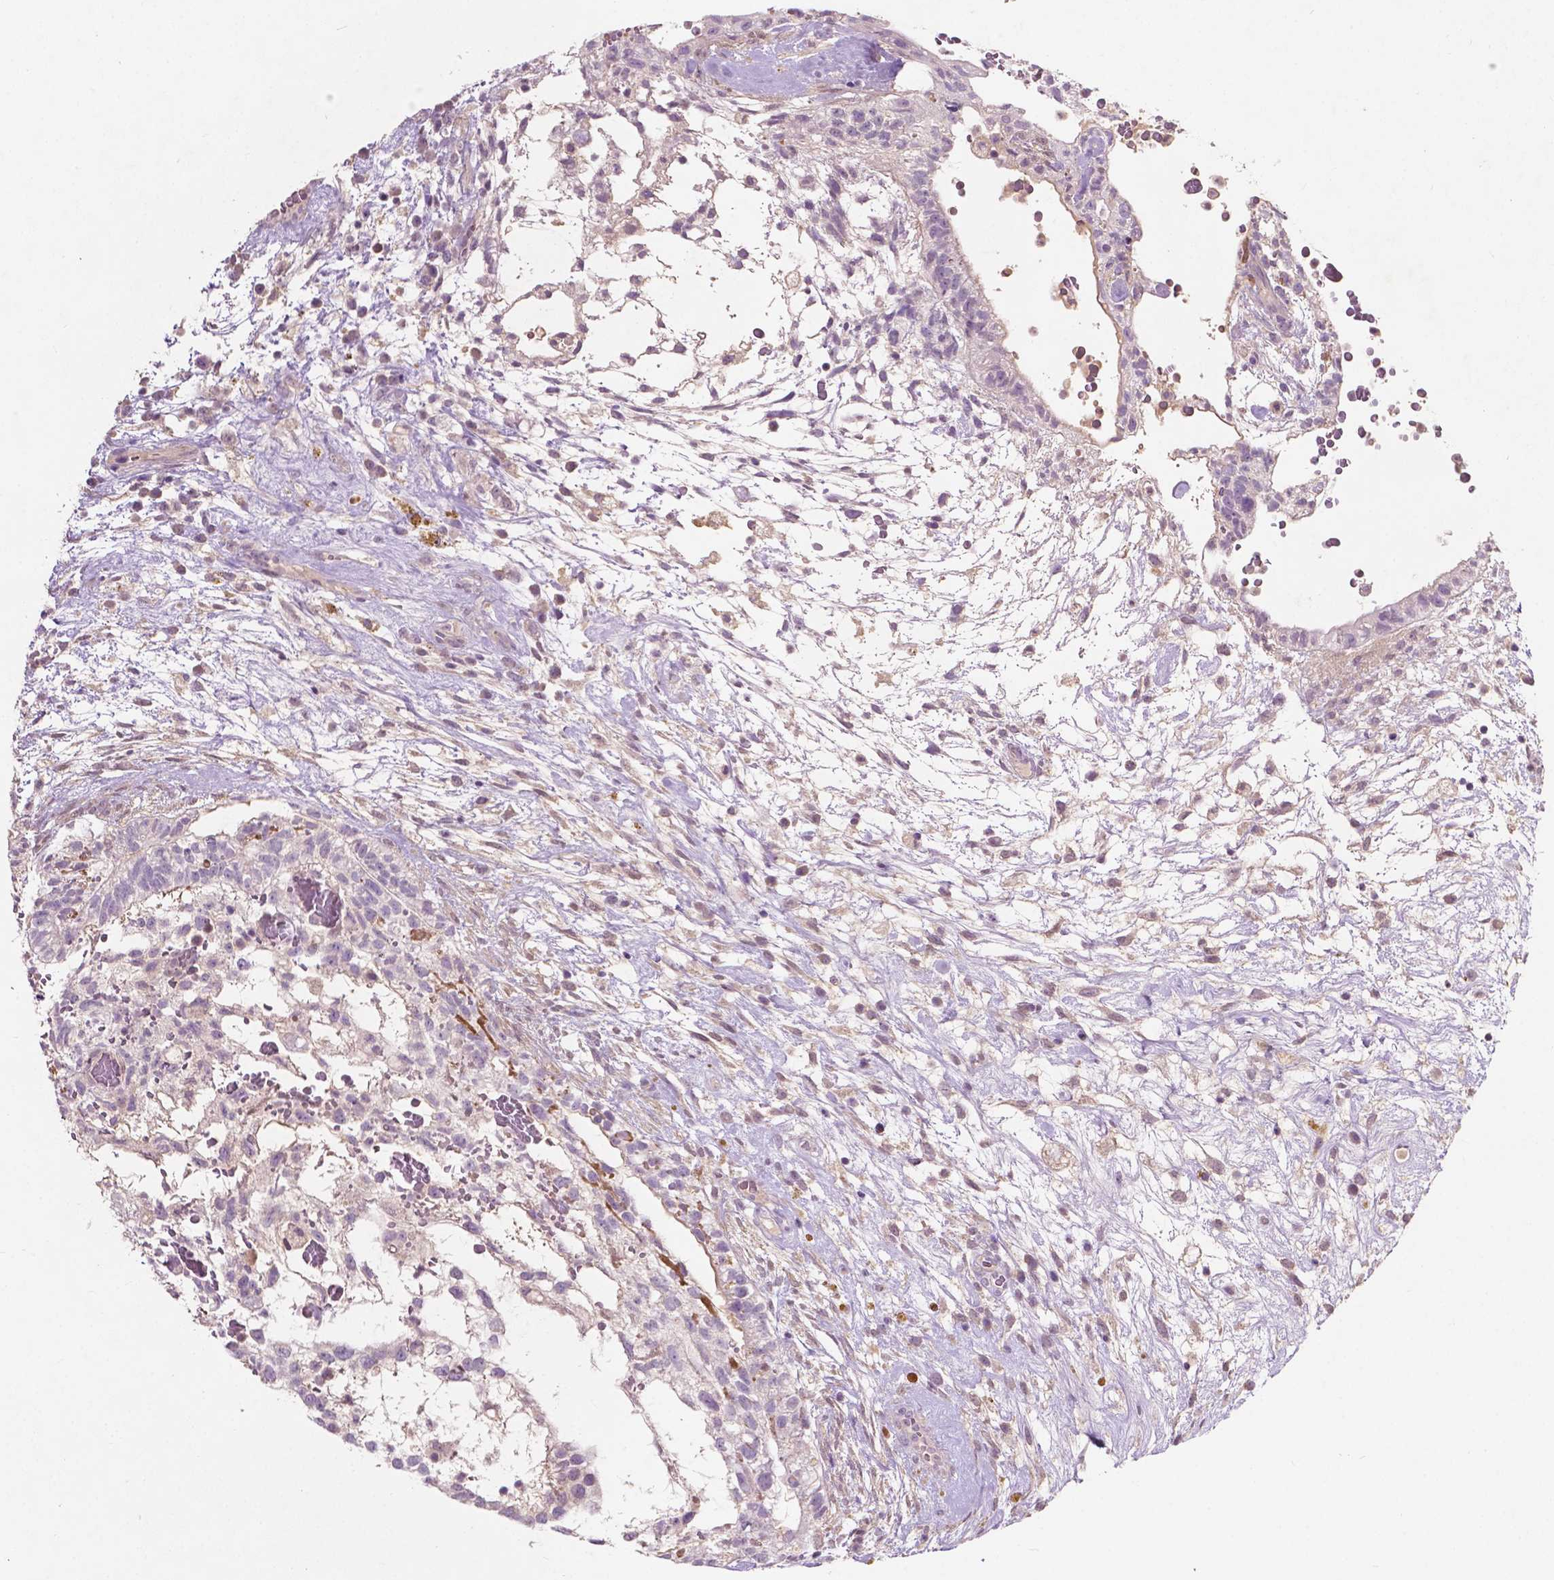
{"staining": {"intensity": "weak", "quantity": "<25%", "location": "cytoplasmic/membranous"}, "tissue": "testis cancer", "cell_type": "Tumor cells", "image_type": "cancer", "snomed": [{"axis": "morphology", "description": "Normal tissue, NOS"}, {"axis": "morphology", "description": "Carcinoma, Embryonal, NOS"}, {"axis": "topography", "description": "Testis"}], "caption": "DAB immunohistochemical staining of human testis cancer (embryonal carcinoma) demonstrates no significant expression in tumor cells.", "gene": "GPR37", "patient": {"sex": "male", "age": 32}}